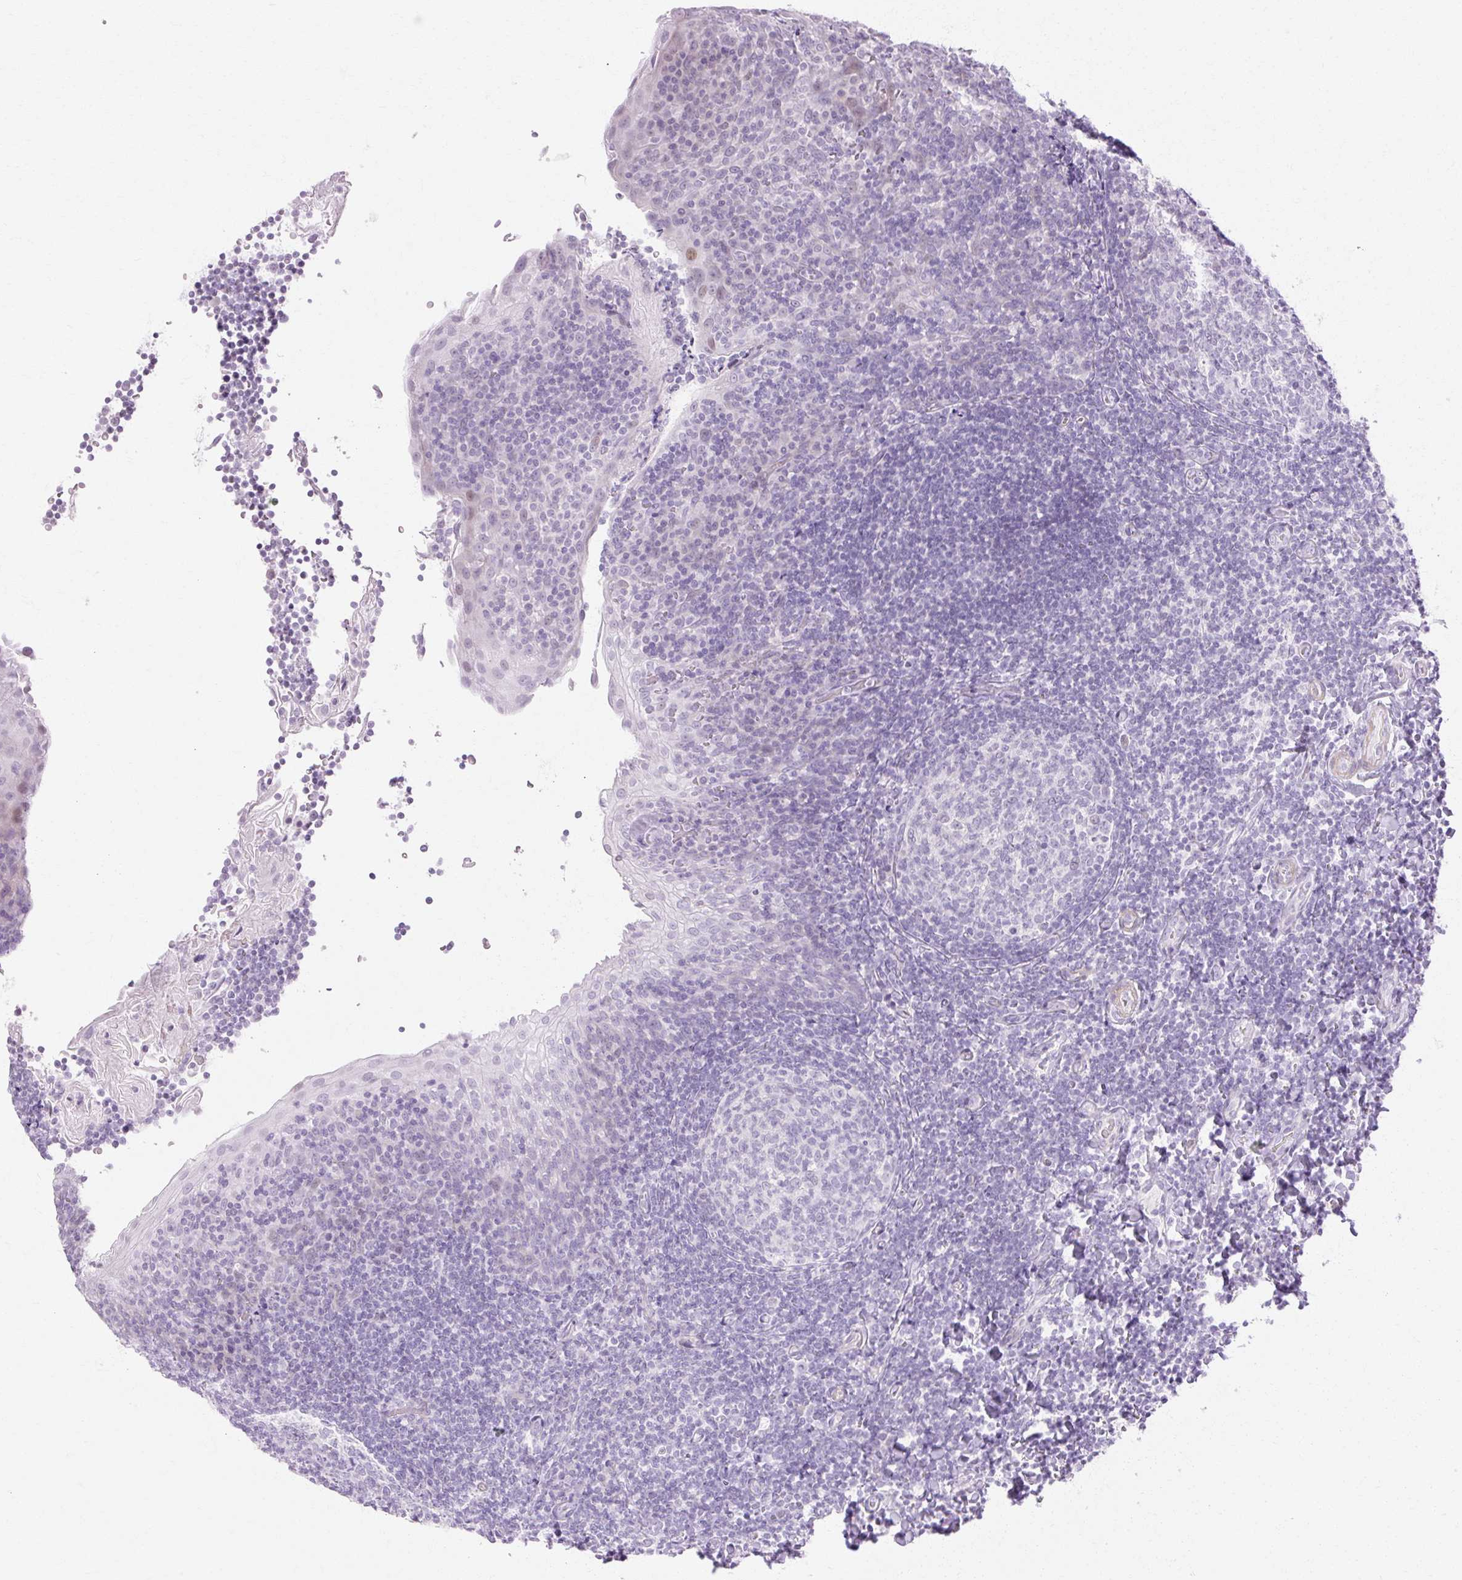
{"staining": {"intensity": "negative", "quantity": "none", "location": "none"}, "tissue": "tonsil", "cell_type": "Germinal center cells", "image_type": "normal", "snomed": [{"axis": "morphology", "description": "Normal tissue, NOS"}, {"axis": "topography", "description": "Tonsil"}], "caption": "Immunohistochemical staining of unremarkable tonsil displays no significant staining in germinal center cells. (DAB immunohistochemistry with hematoxylin counter stain).", "gene": "C3orf49", "patient": {"sex": "male", "age": 17}}